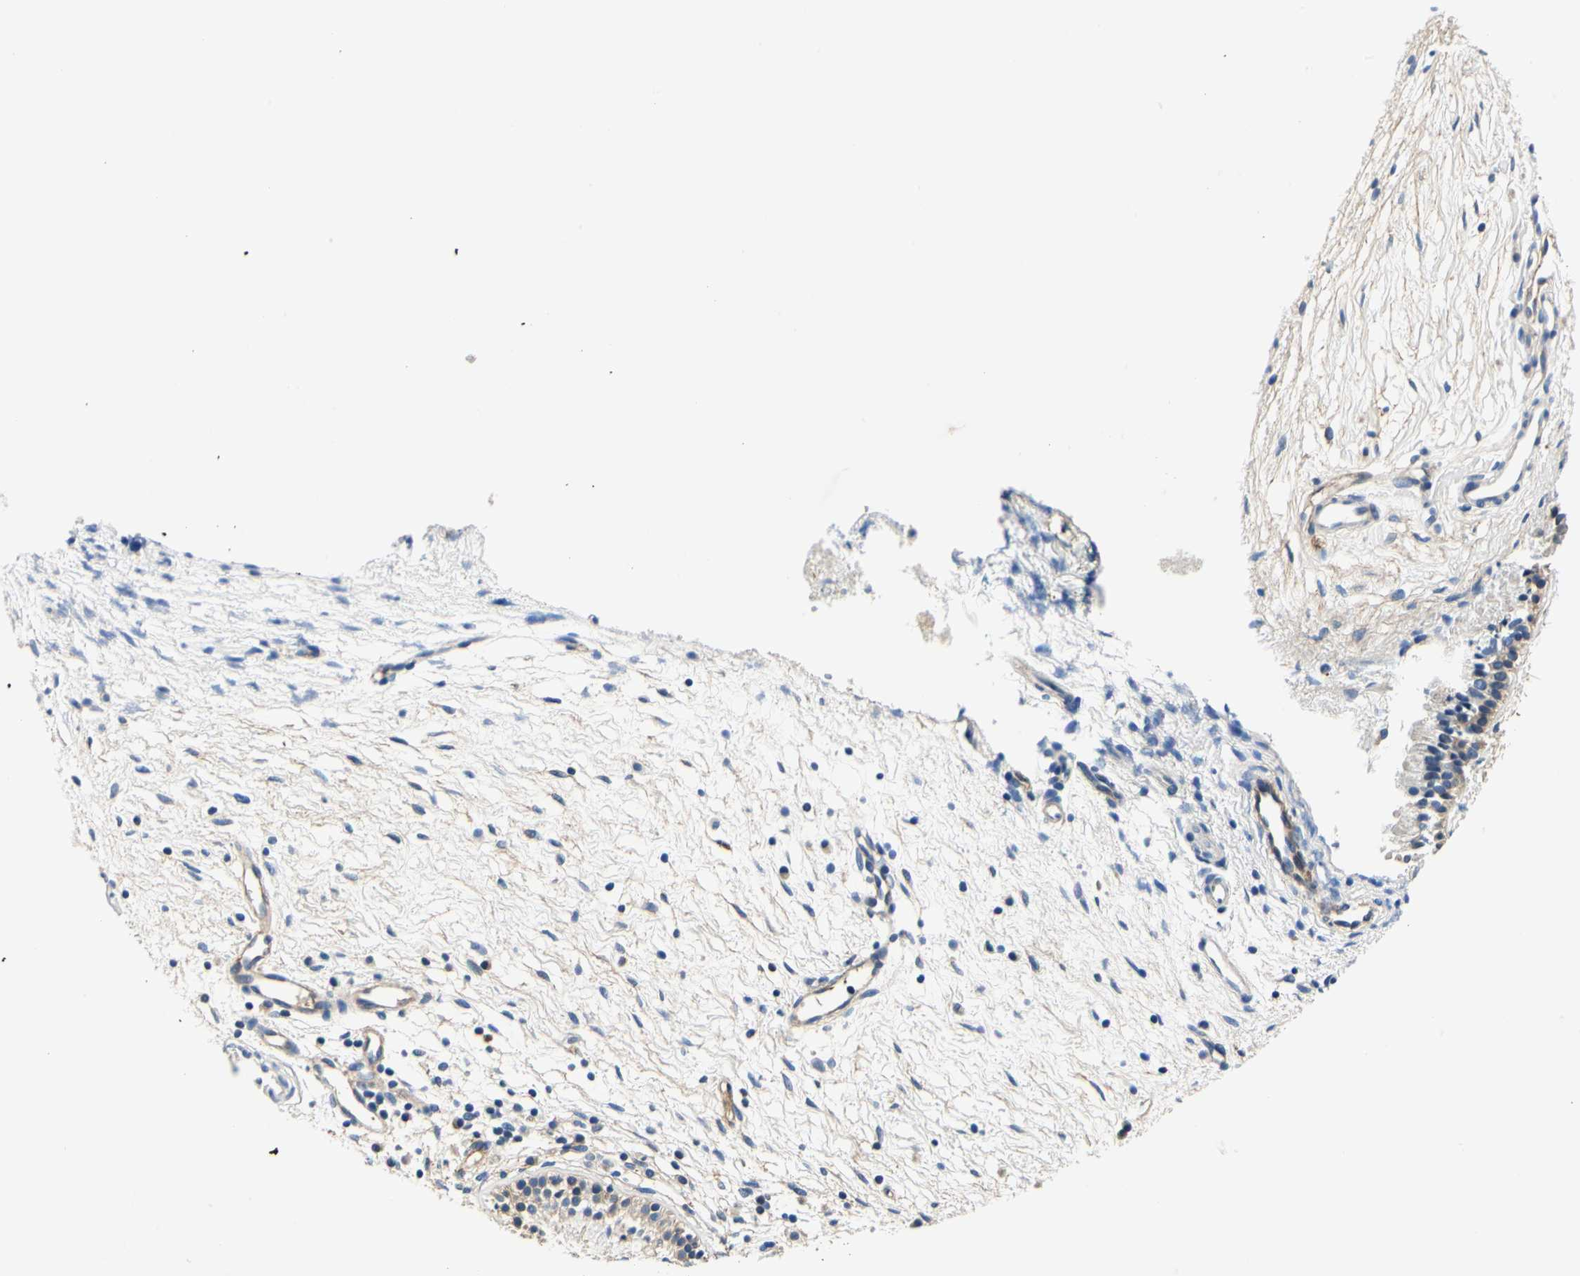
{"staining": {"intensity": "weak", "quantity": ">75%", "location": "cytoplasmic/membranous"}, "tissue": "nasopharynx", "cell_type": "Respiratory epithelial cells", "image_type": "normal", "snomed": [{"axis": "morphology", "description": "Normal tissue, NOS"}, {"axis": "topography", "description": "Nasopharynx"}], "caption": "Immunohistochemical staining of benign human nasopharynx displays >75% levels of weak cytoplasmic/membranous protein staining in about >75% of respiratory epithelial cells.", "gene": "TGFBR3", "patient": {"sex": "male", "age": 21}}